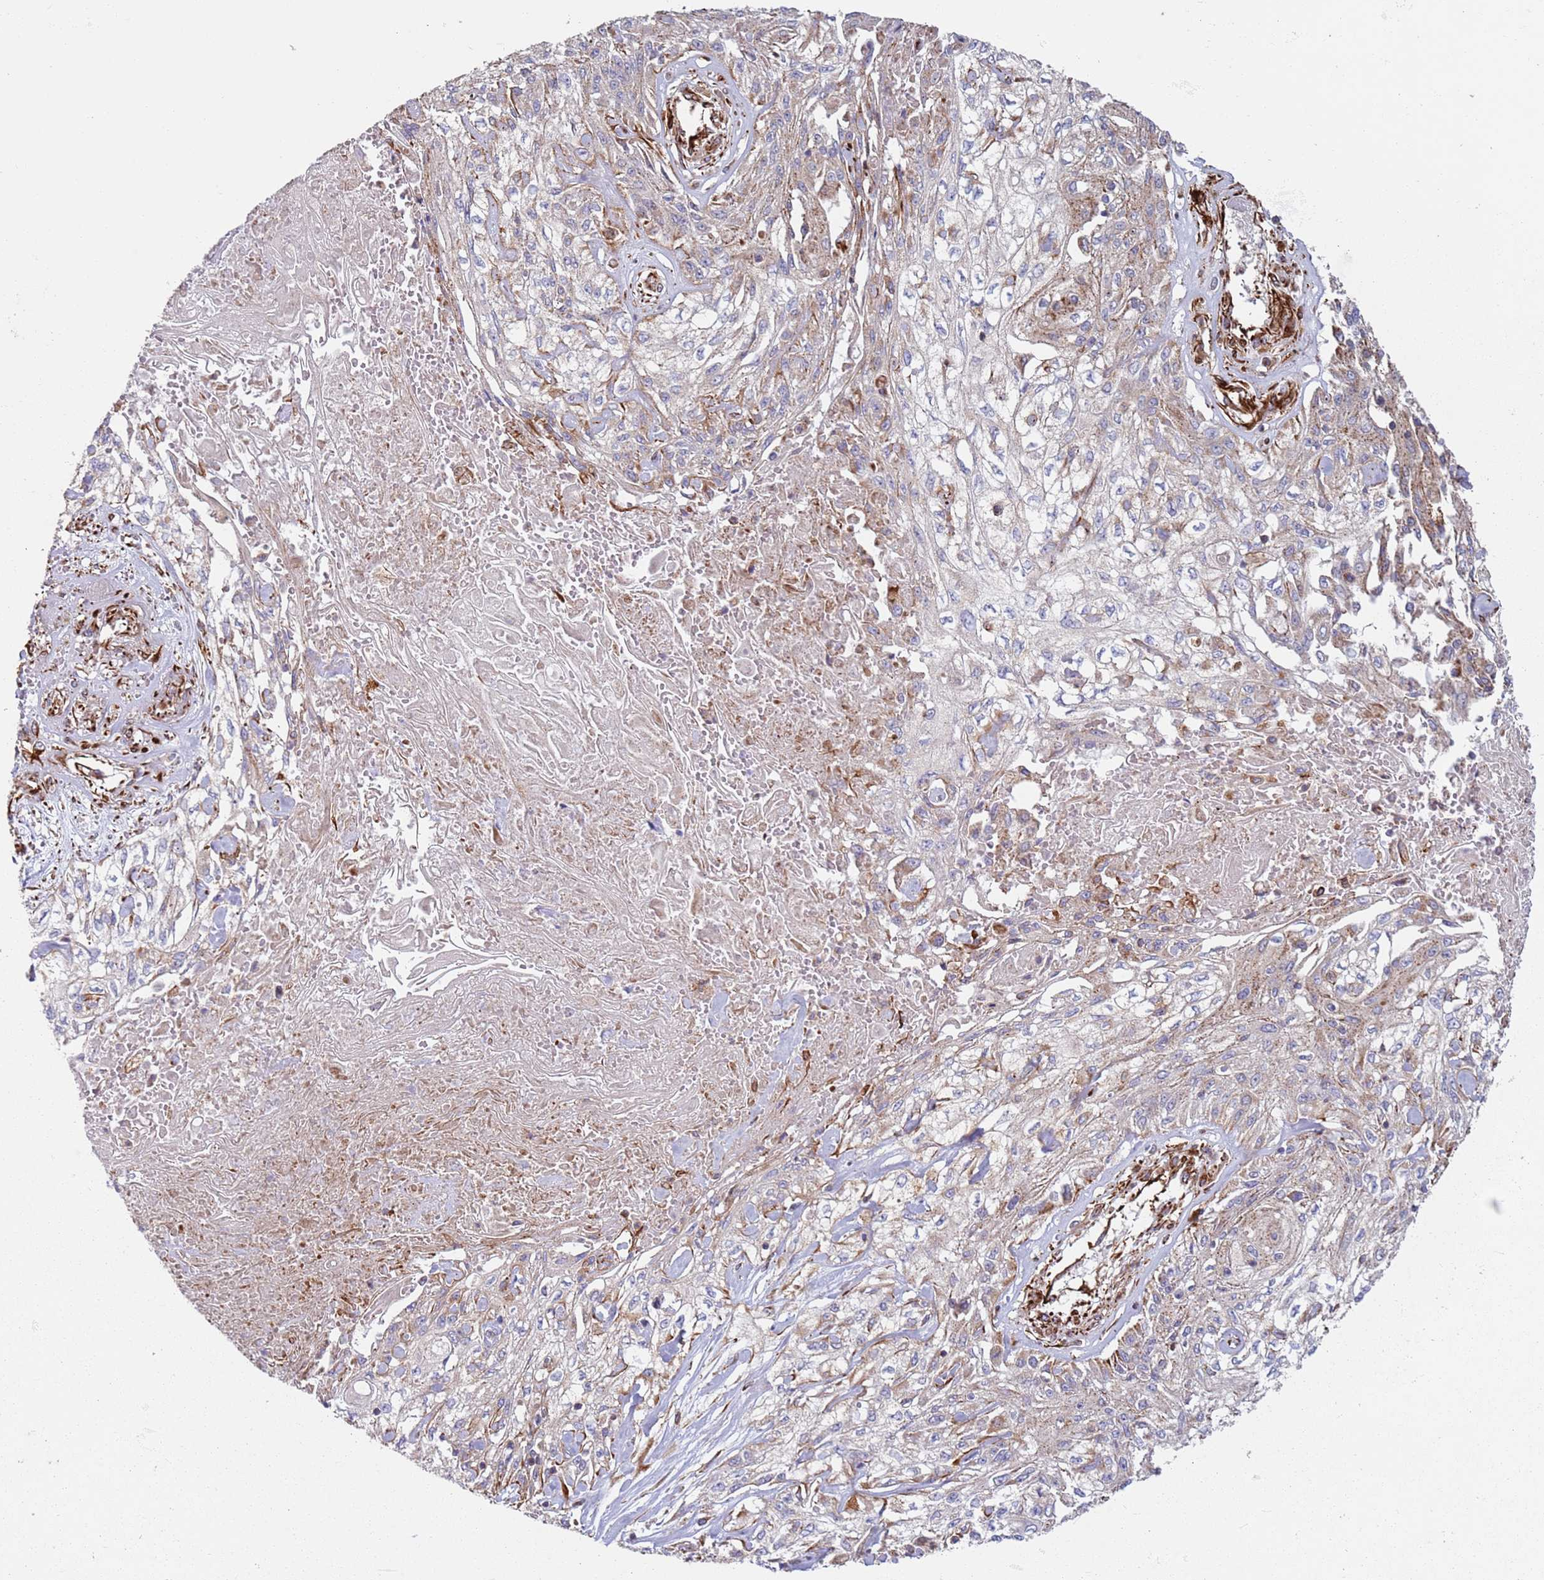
{"staining": {"intensity": "weak", "quantity": "25%-75%", "location": "cytoplasmic/membranous"}, "tissue": "skin cancer", "cell_type": "Tumor cells", "image_type": "cancer", "snomed": [{"axis": "morphology", "description": "Squamous cell carcinoma, NOS"}, {"axis": "morphology", "description": "Squamous cell carcinoma, metastatic, NOS"}, {"axis": "topography", "description": "Skin"}, {"axis": "topography", "description": "Lymph node"}], "caption": "Weak cytoplasmic/membranous staining for a protein is present in about 25%-75% of tumor cells of skin cancer using immunohistochemistry.", "gene": "SNAPIN", "patient": {"sex": "male", "age": 75}}